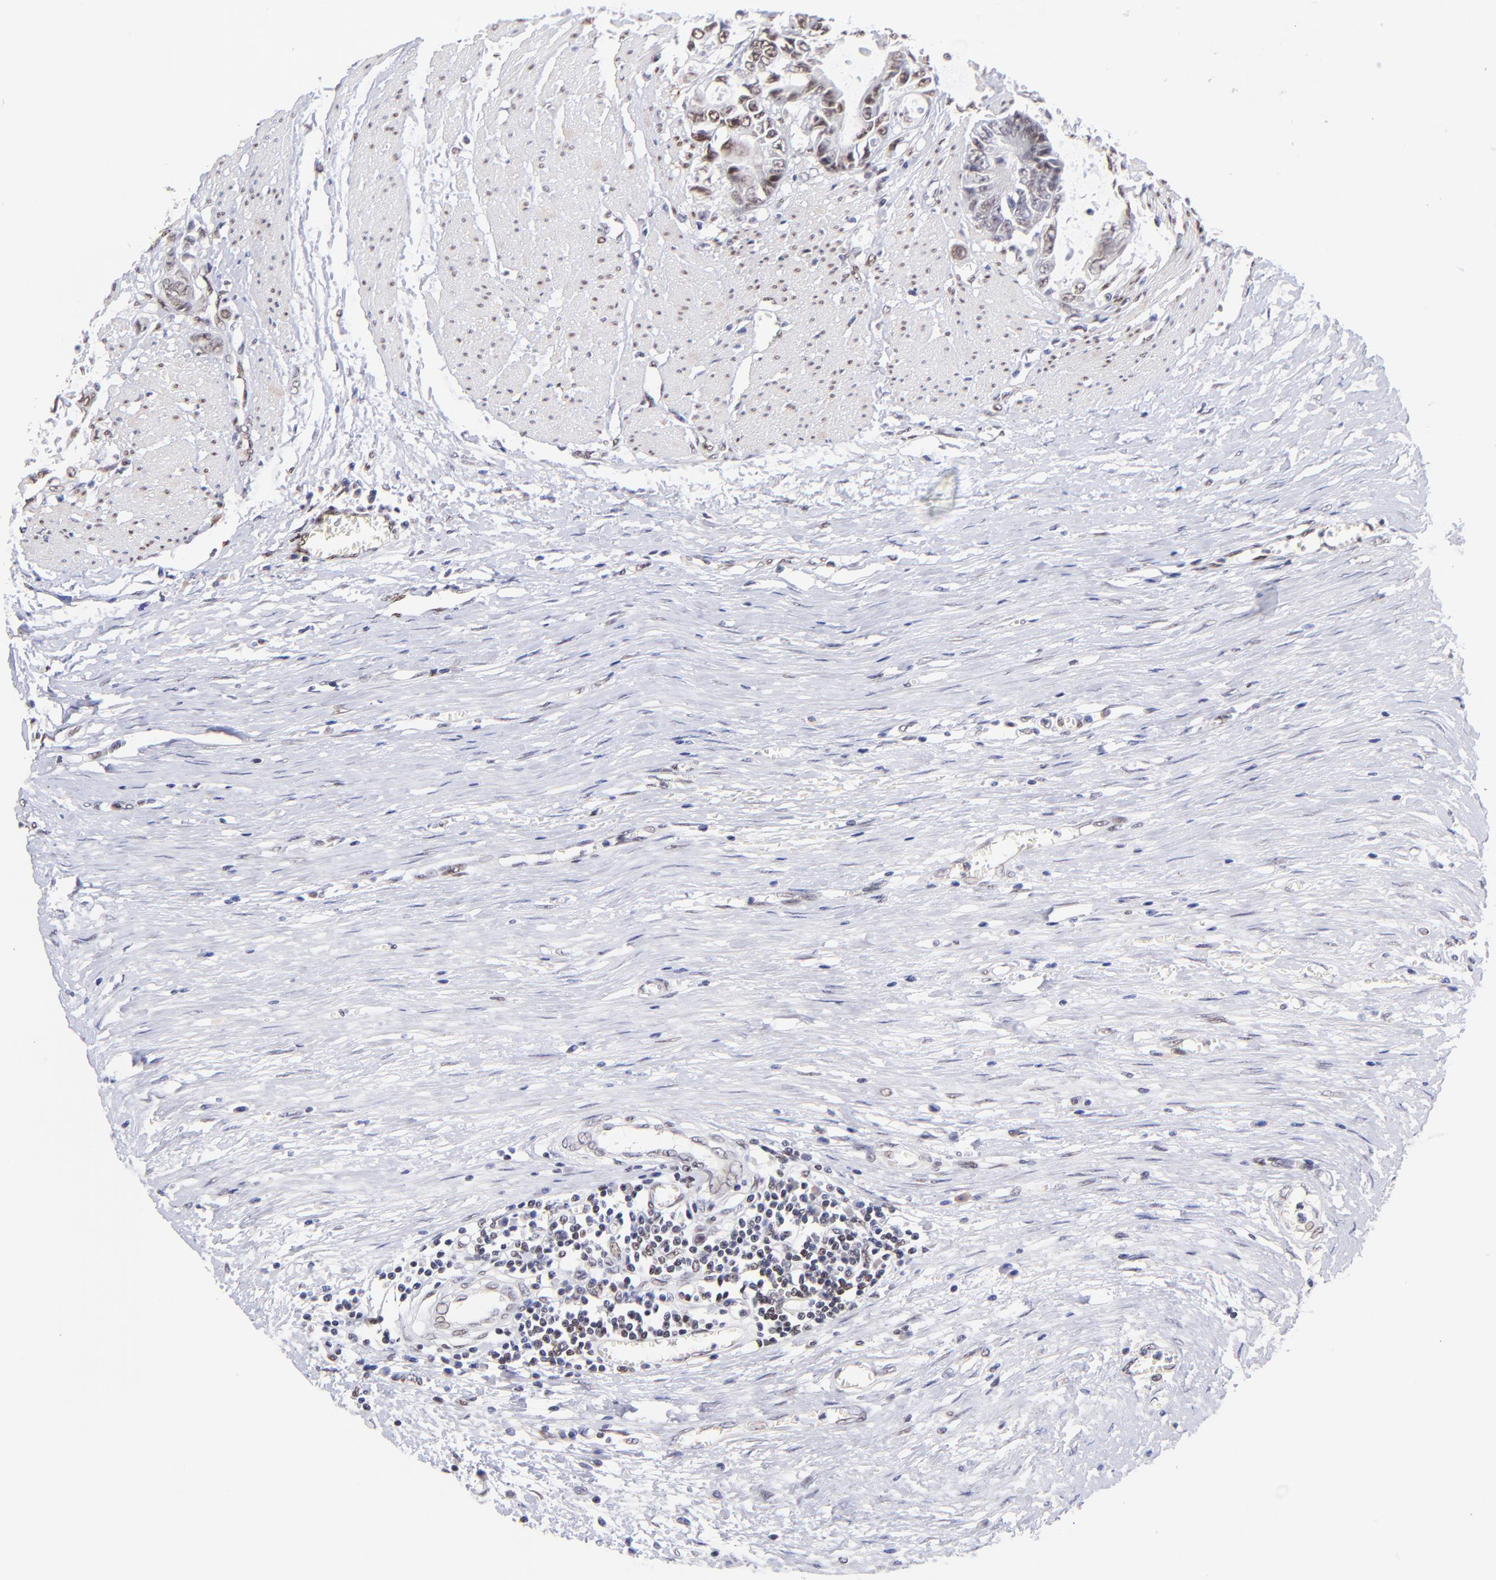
{"staining": {"intensity": "weak", "quantity": "<25%", "location": "nuclear"}, "tissue": "colorectal cancer", "cell_type": "Tumor cells", "image_type": "cancer", "snomed": [{"axis": "morphology", "description": "Adenocarcinoma, NOS"}, {"axis": "topography", "description": "Rectum"}], "caption": "DAB immunohistochemical staining of human colorectal adenocarcinoma demonstrates no significant expression in tumor cells.", "gene": "MIDEAS", "patient": {"sex": "female", "age": 98}}